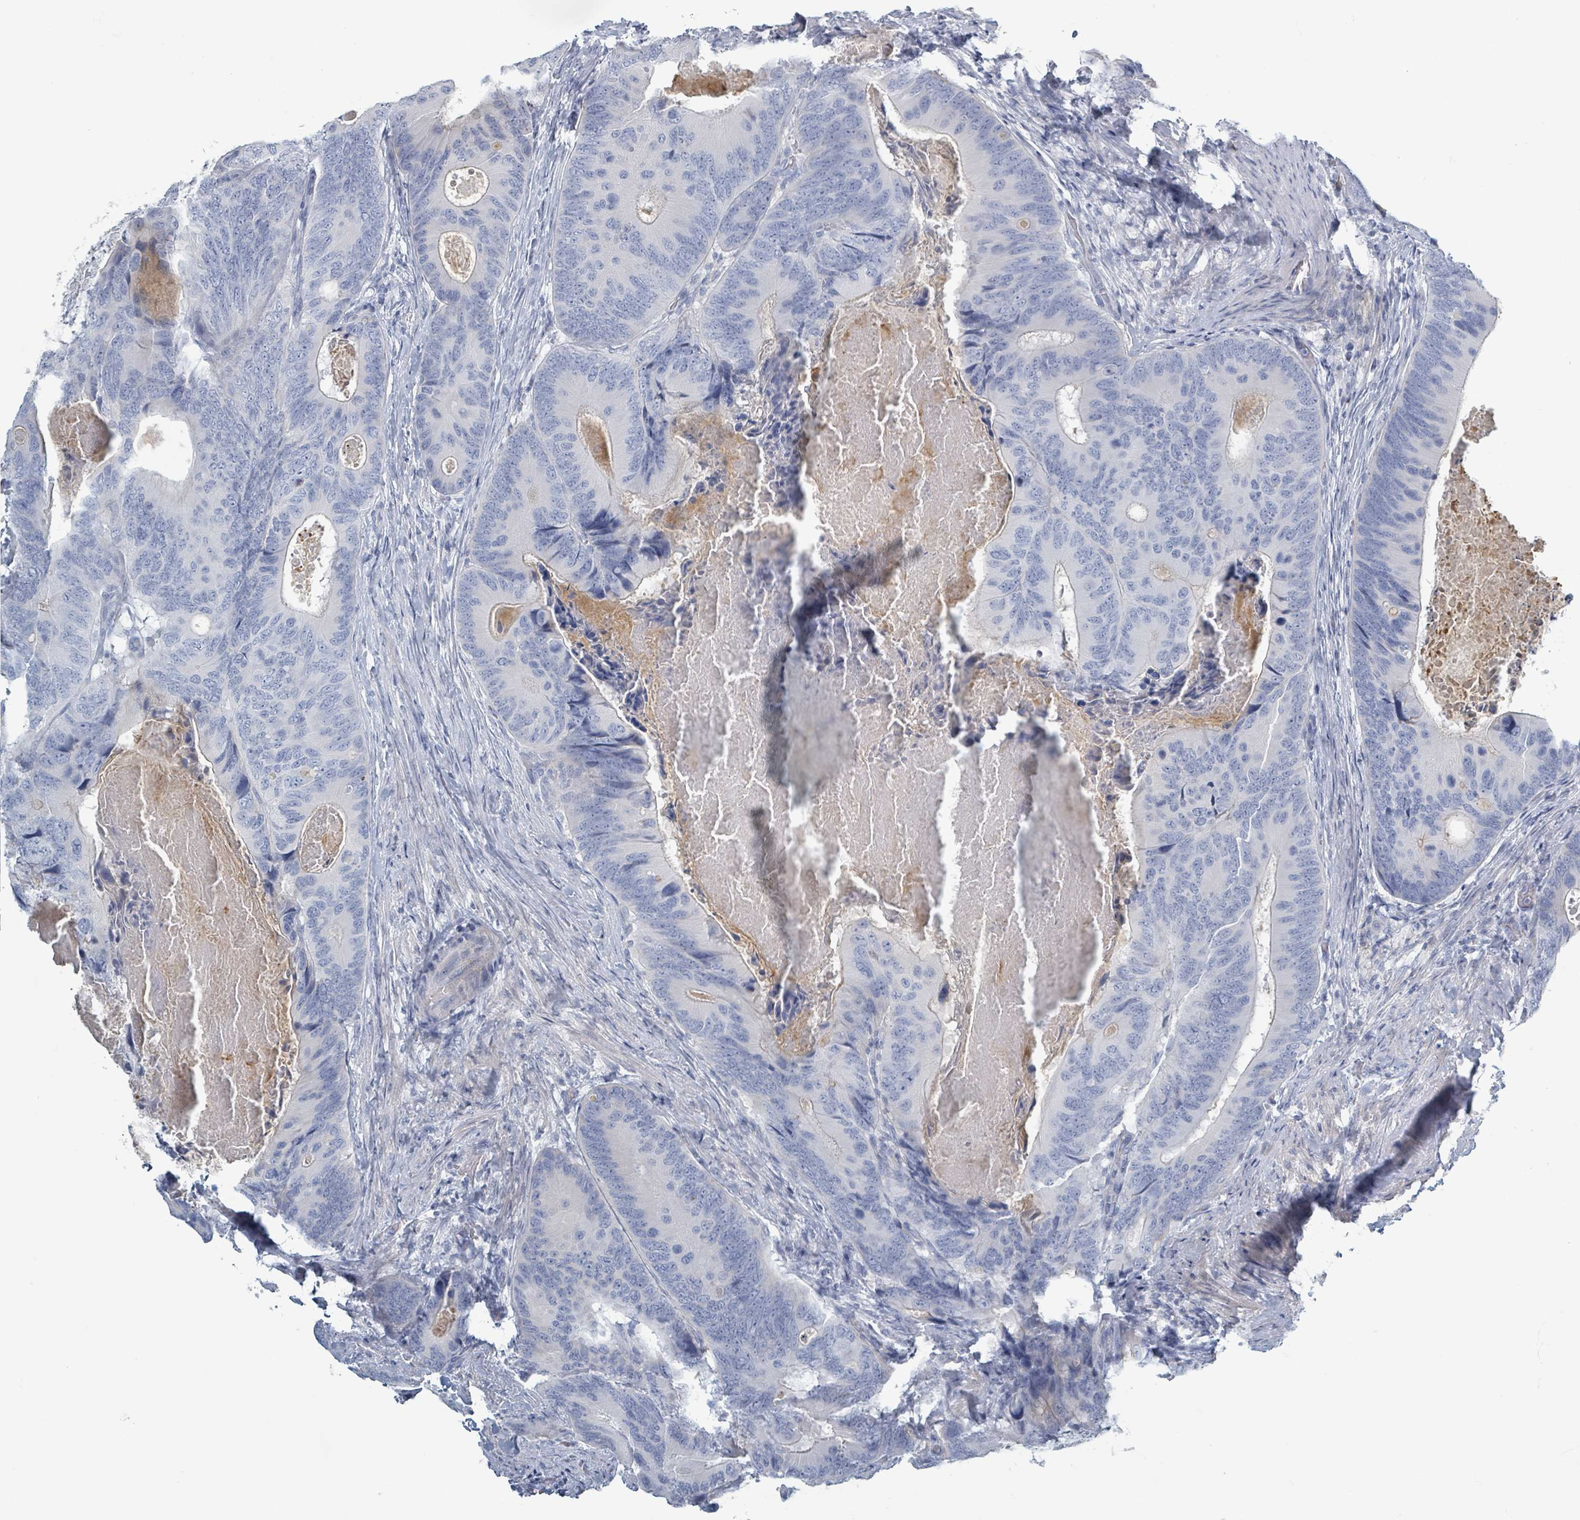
{"staining": {"intensity": "negative", "quantity": "none", "location": "none"}, "tissue": "colorectal cancer", "cell_type": "Tumor cells", "image_type": "cancer", "snomed": [{"axis": "morphology", "description": "Adenocarcinoma, NOS"}, {"axis": "topography", "description": "Colon"}], "caption": "The image demonstrates no significant expression in tumor cells of adenocarcinoma (colorectal).", "gene": "HEATR5A", "patient": {"sex": "male", "age": 84}}